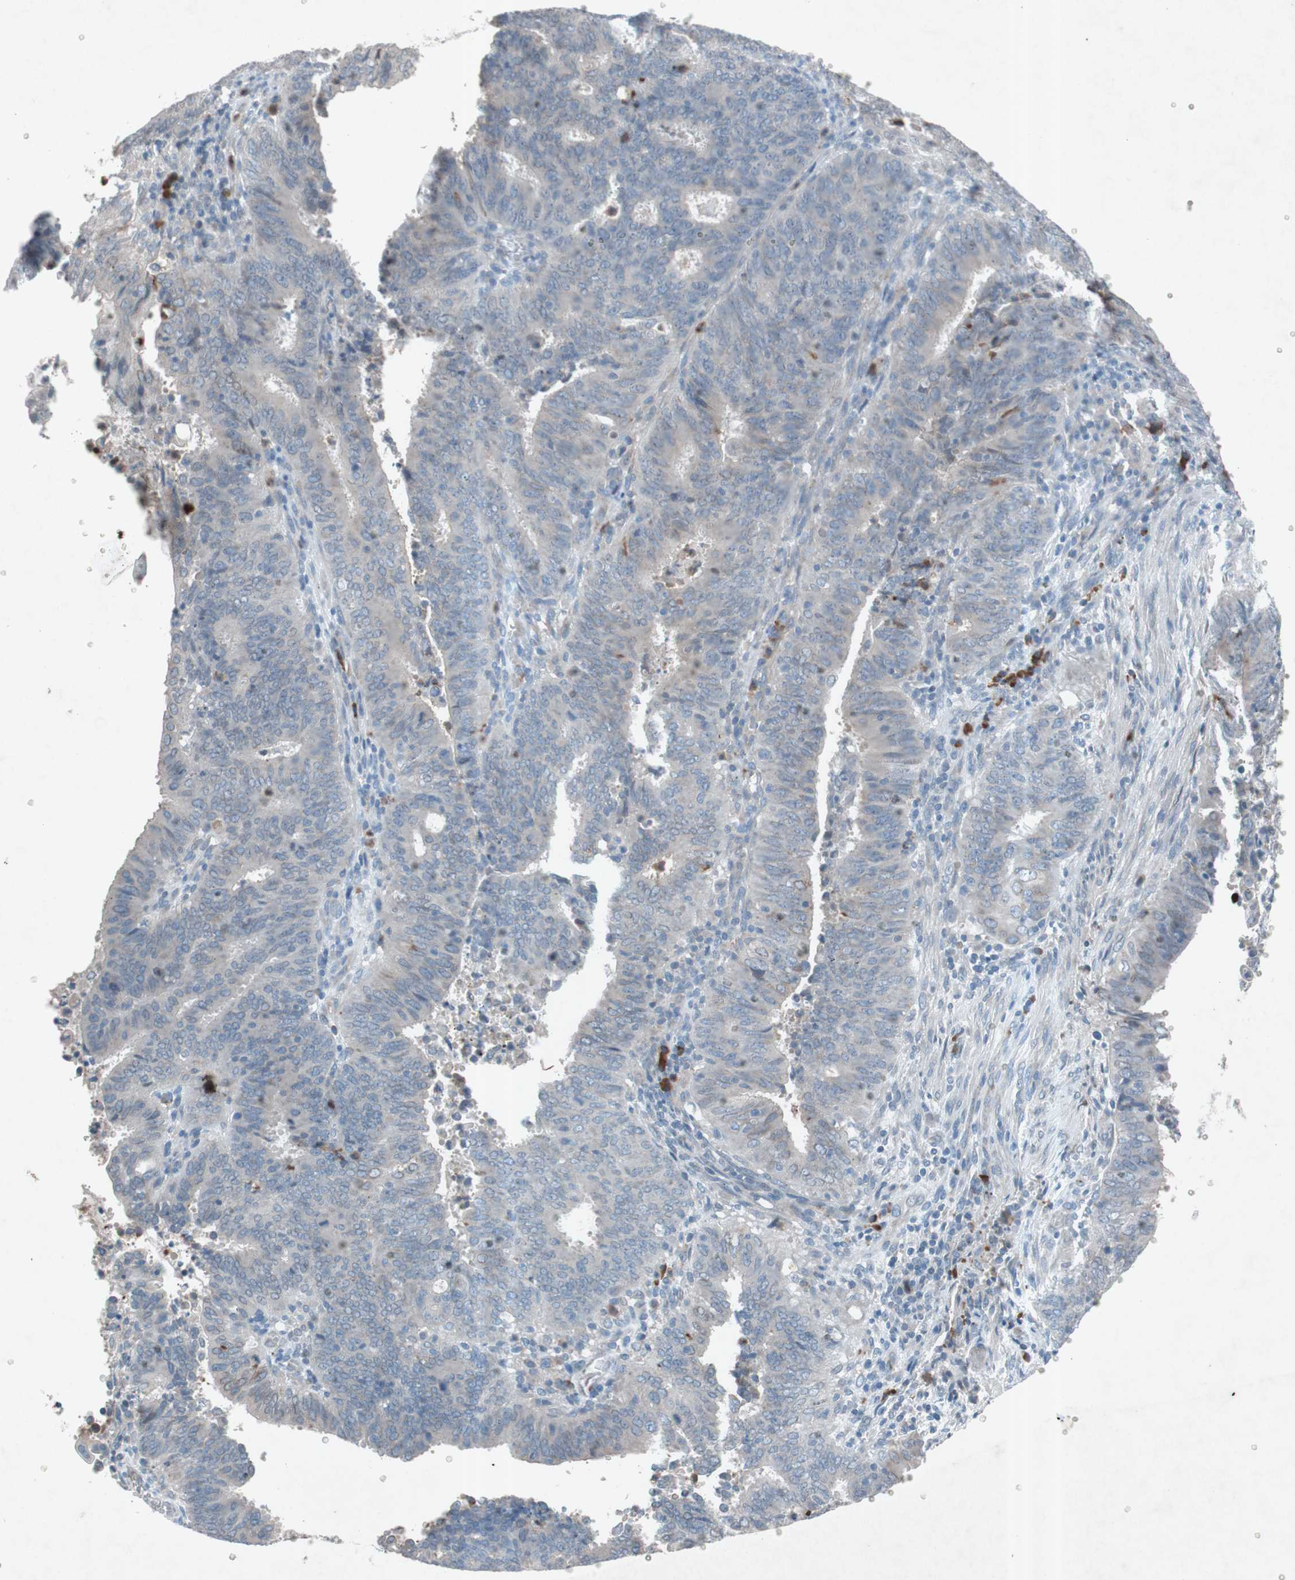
{"staining": {"intensity": "weak", "quantity": "<25%", "location": "cytoplasmic/membranous"}, "tissue": "cervical cancer", "cell_type": "Tumor cells", "image_type": "cancer", "snomed": [{"axis": "morphology", "description": "Adenocarcinoma, NOS"}, {"axis": "topography", "description": "Cervix"}], "caption": "Immunohistochemical staining of cervical cancer (adenocarcinoma) exhibits no significant expression in tumor cells.", "gene": "GRB7", "patient": {"sex": "female", "age": 44}}